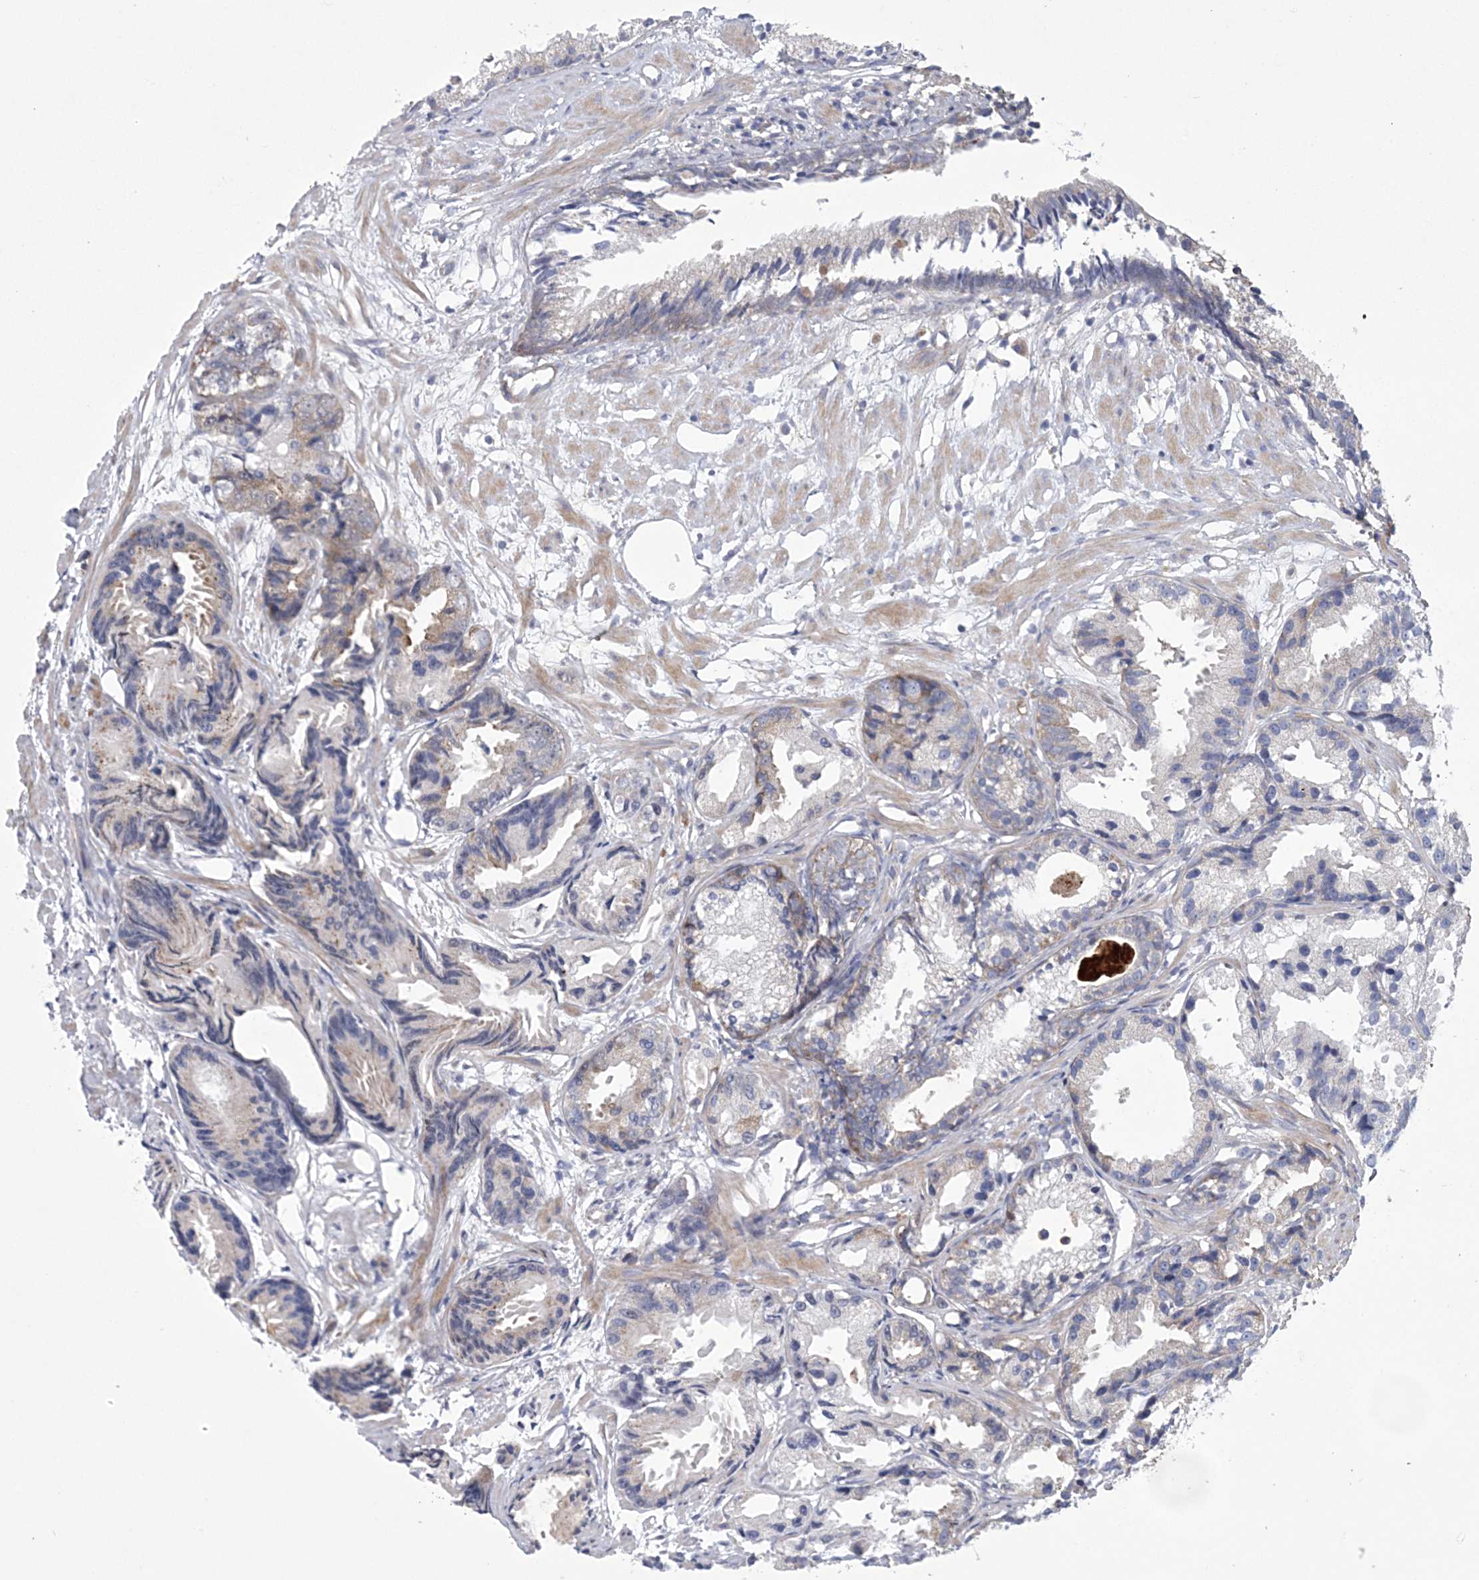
{"staining": {"intensity": "weak", "quantity": "<25%", "location": "cytoplasmic/membranous"}, "tissue": "prostate cancer", "cell_type": "Tumor cells", "image_type": "cancer", "snomed": [{"axis": "morphology", "description": "Adenocarcinoma, Low grade"}, {"axis": "topography", "description": "Prostate"}], "caption": "The micrograph reveals no significant positivity in tumor cells of adenocarcinoma (low-grade) (prostate).", "gene": "ARSJ", "patient": {"sex": "male", "age": 88}}